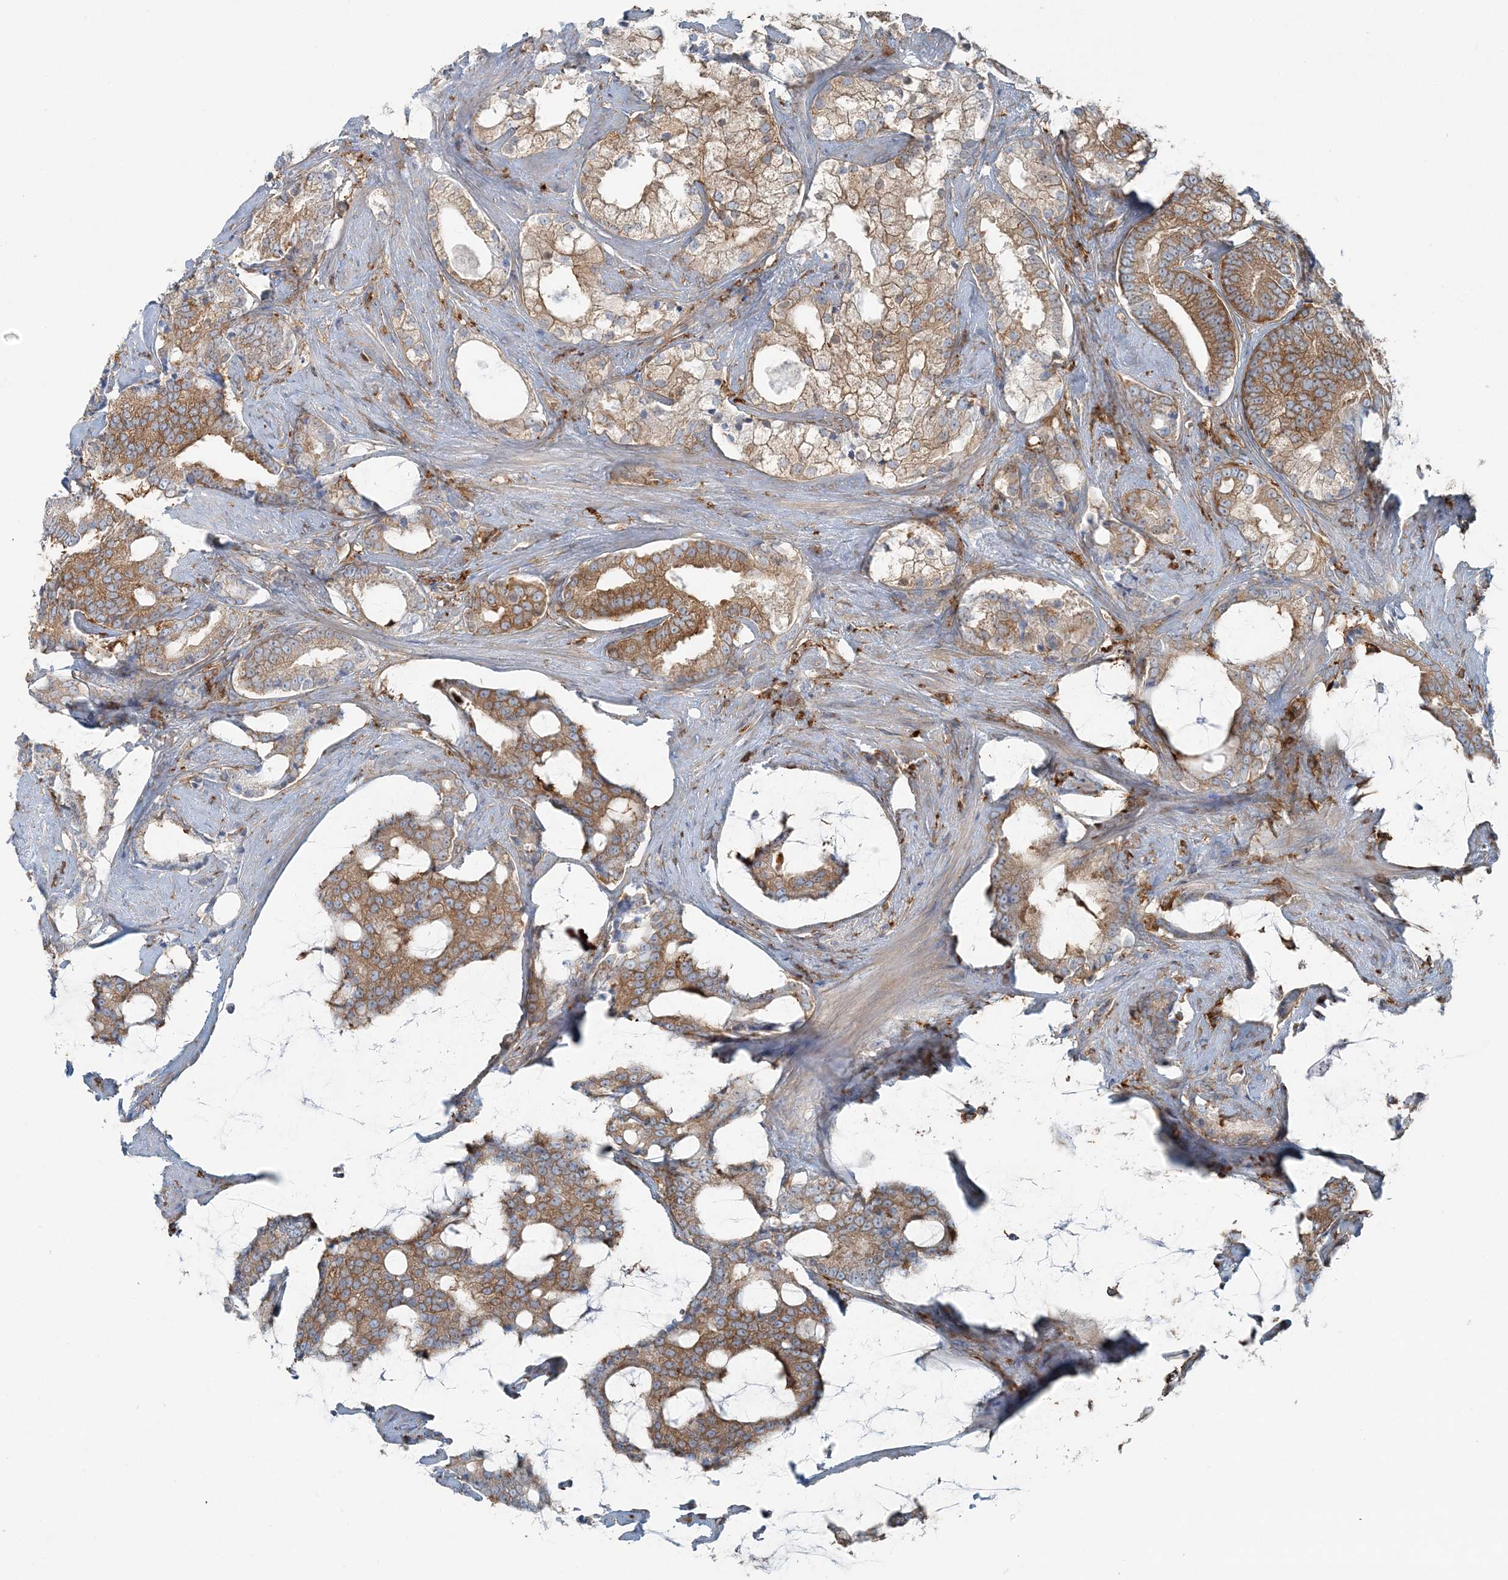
{"staining": {"intensity": "moderate", "quantity": ">75%", "location": "cytoplasmic/membranous"}, "tissue": "prostate cancer", "cell_type": "Tumor cells", "image_type": "cancer", "snomed": [{"axis": "morphology", "description": "Adenocarcinoma, Low grade"}, {"axis": "topography", "description": "Prostate"}], "caption": "The immunohistochemical stain shows moderate cytoplasmic/membranous positivity in tumor cells of prostate cancer tissue.", "gene": "SNX2", "patient": {"sex": "male", "age": 58}}